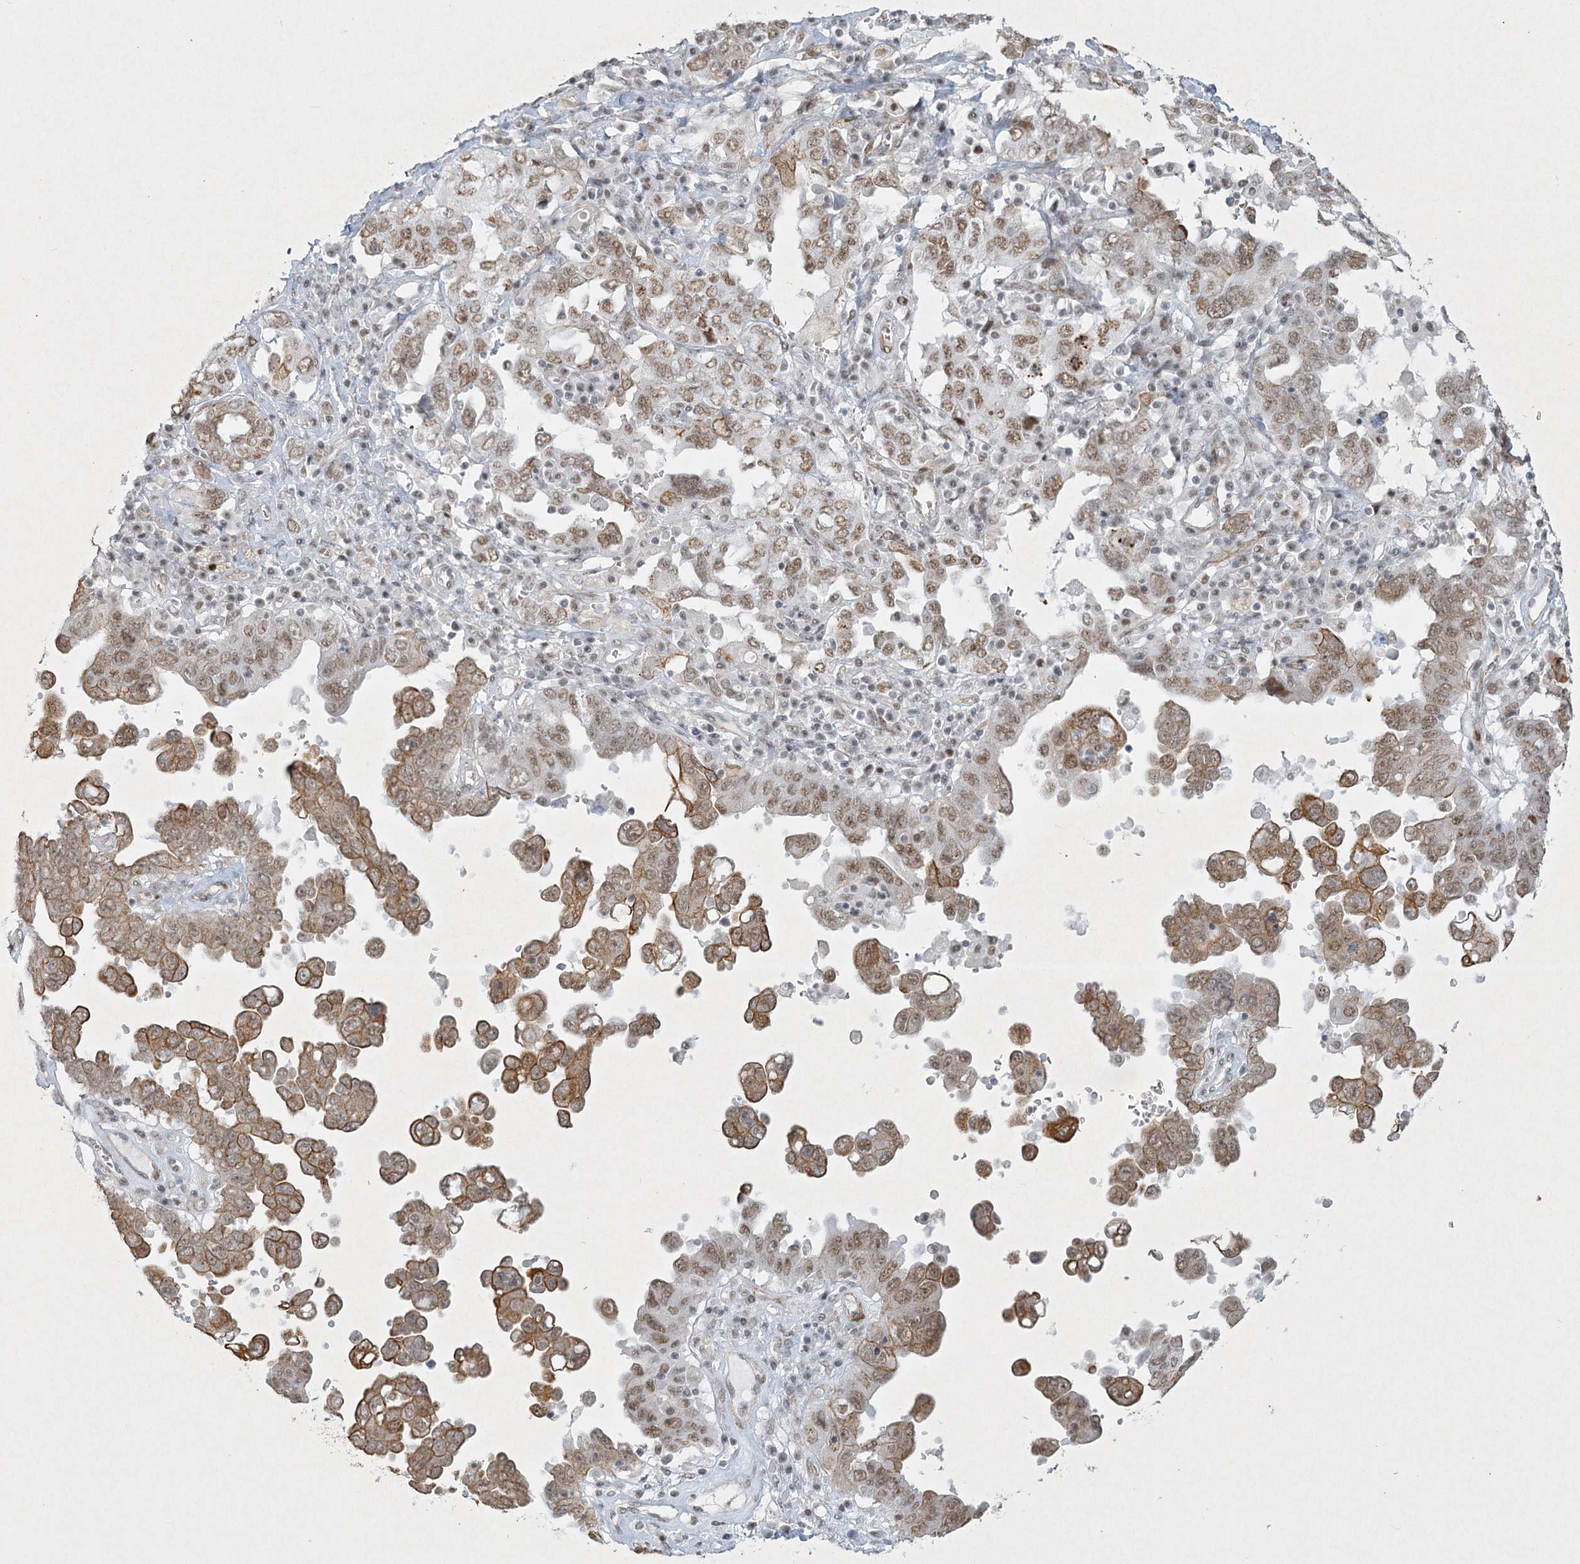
{"staining": {"intensity": "moderate", "quantity": ">75%", "location": "cytoplasmic/membranous,nuclear"}, "tissue": "ovarian cancer", "cell_type": "Tumor cells", "image_type": "cancer", "snomed": [{"axis": "morphology", "description": "Carcinoma, endometroid"}, {"axis": "topography", "description": "Ovary"}], "caption": "IHC histopathology image of neoplastic tissue: ovarian cancer stained using immunohistochemistry reveals medium levels of moderate protein expression localized specifically in the cytoplasmic/membranous and nuclear of tumor cells, appearing as a cytoplasmic/membranous and nuclear brown color.", "gene": "U2SURP", "patient": {"sex": "female", "age": 62}}